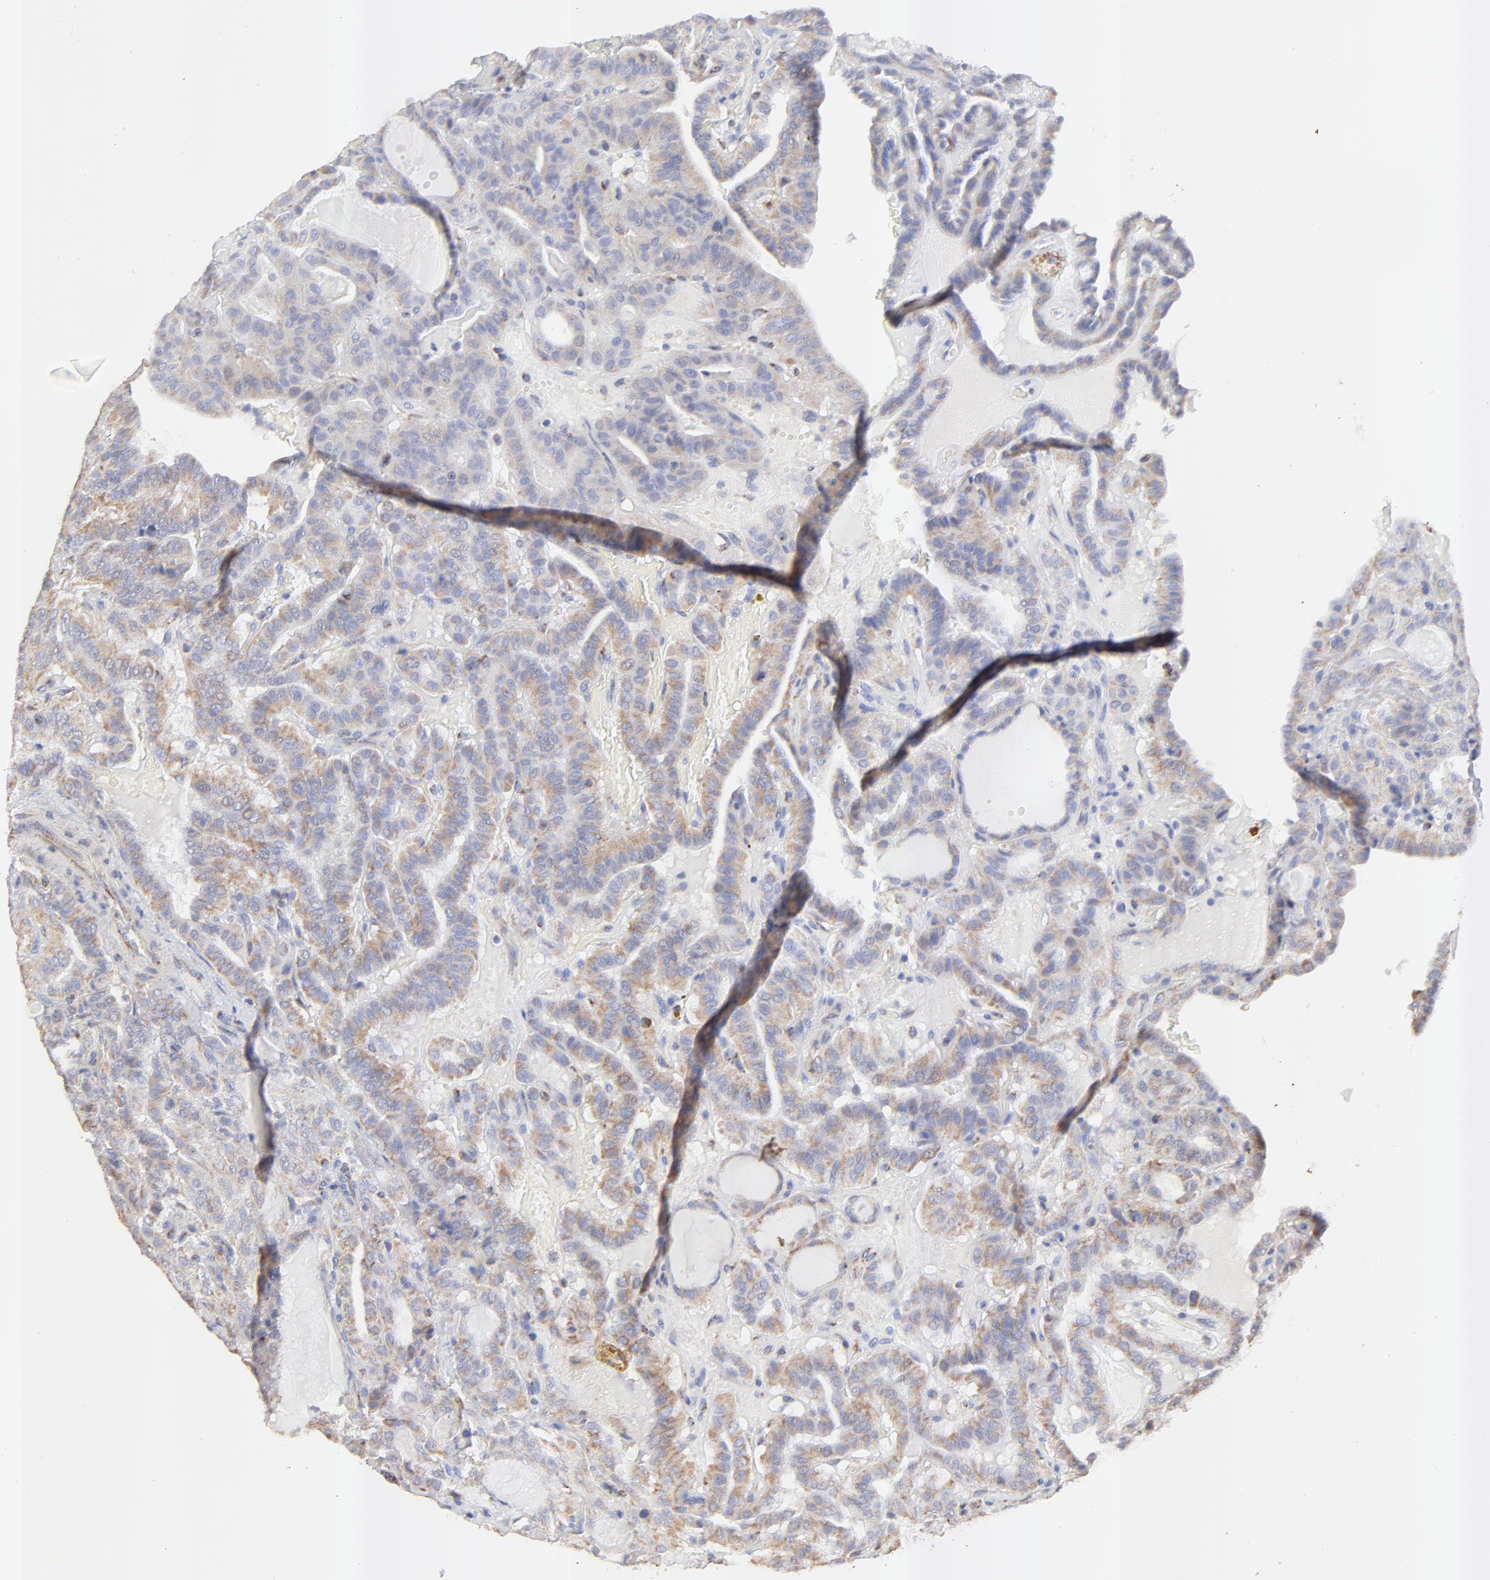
{"staining": {"intensity": "moderate", "quantity": ">75%", "location": "cytoplasmic/membranous"}, "tissue": "thyroid cancer", "cell_type": "Tumor cells", "image_type": "cancer", "snomed": [{"axis": "morphology", "description": "Papillary adenocarcinoma, NOS"}, {"axis": "topography", "description": "Thyroid gland"}], "caption": "Thyroid cancer stained with a brown dye demonstrates moderate cytoplasmic/membranous positive positivity in approximately >75% of tumor cells.", "gene": "COX4I1", "patient": {"sex": "male", "age": 77}}